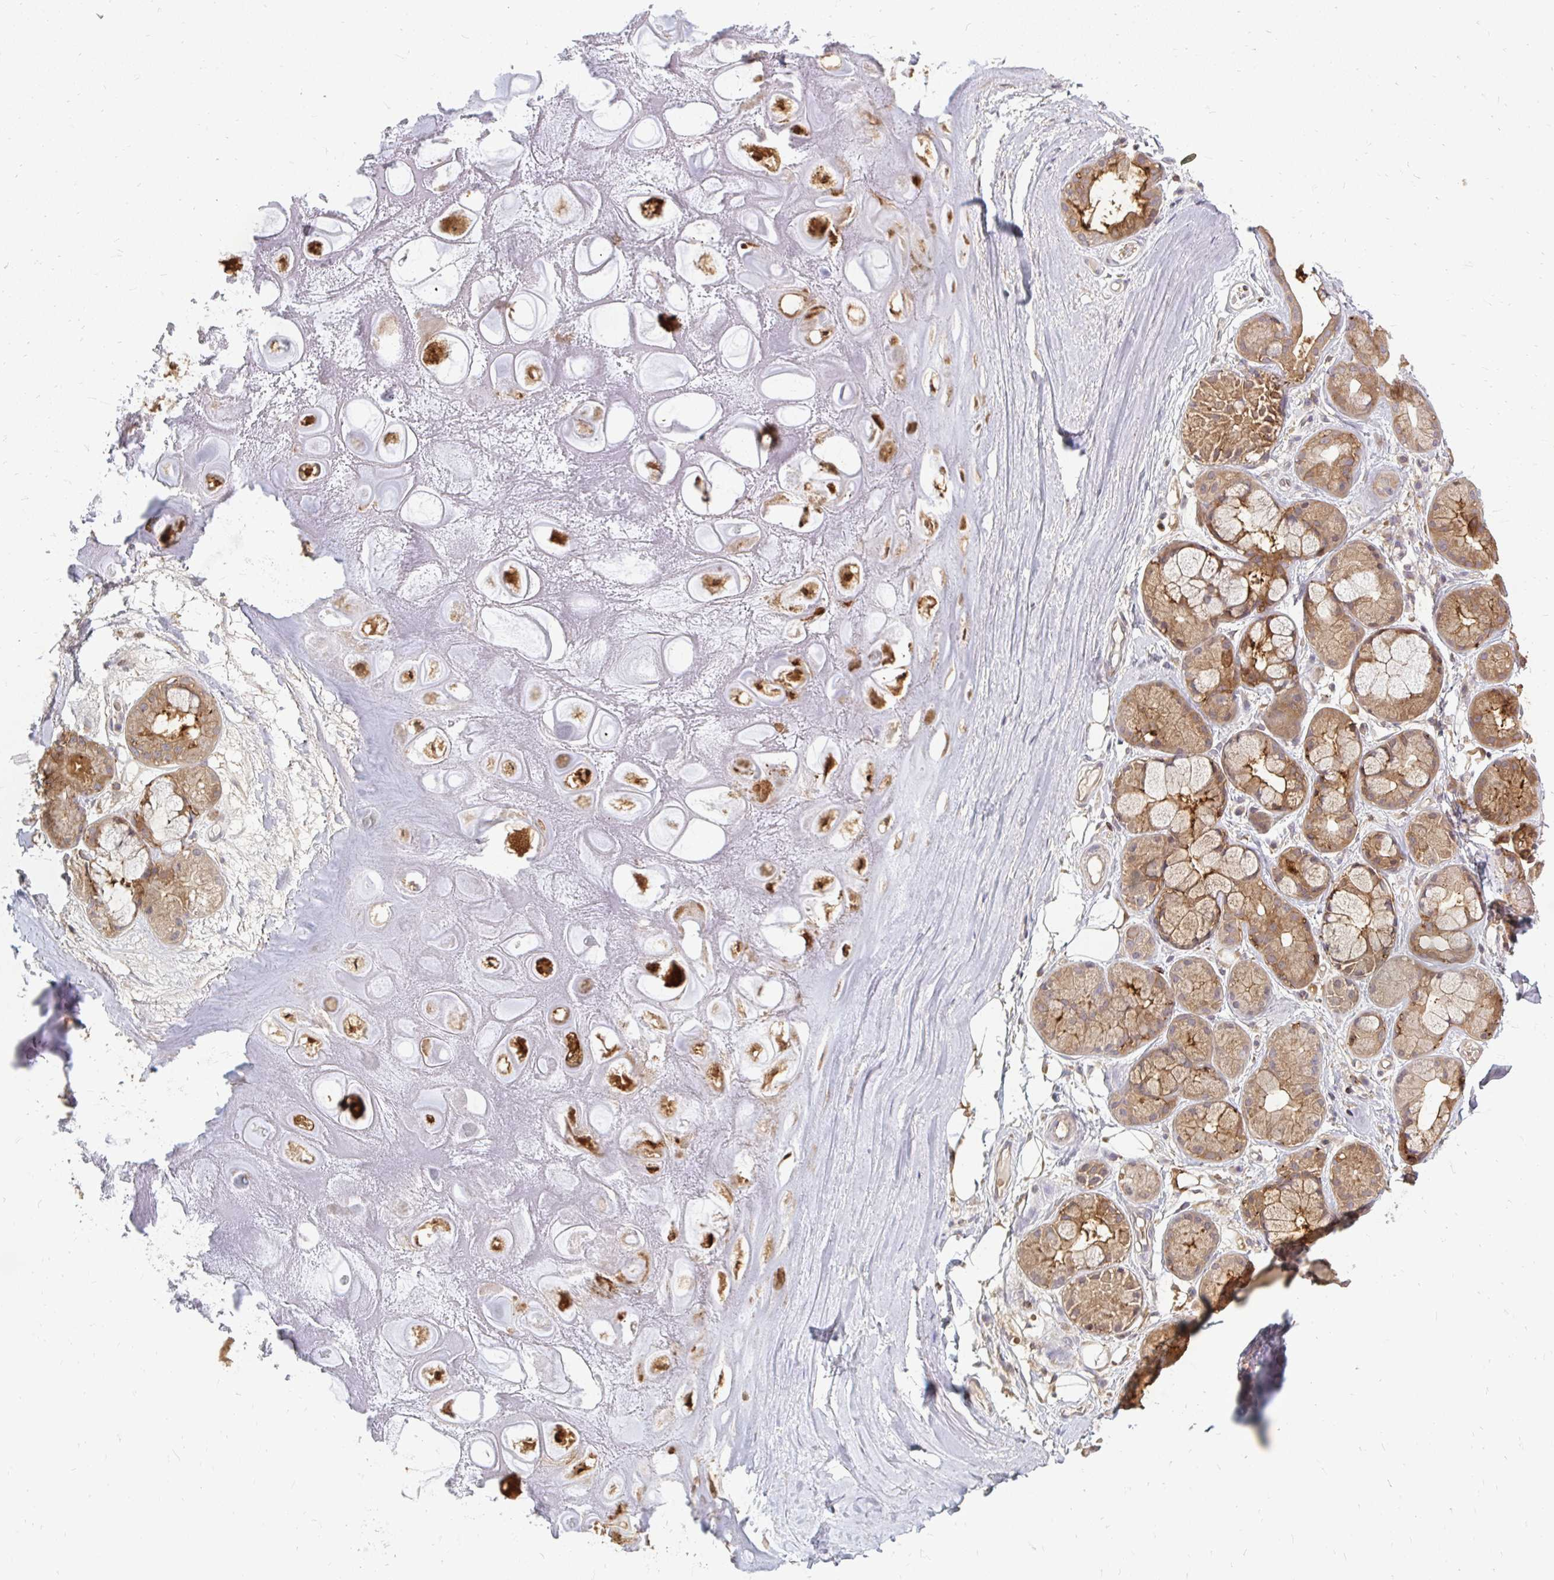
{"staining": {"intensity": "weak", "quantity": ">75%", "location": "cytoplasmic/membranous"}, "tissue": "adipose tissue", "cell_type": "Adipocytes", "image_type": "normal", "snomed": [{"axis": "morphology", "description": "Normal tissue, NOS"}, {"axis": "topography", "description": "Lymph node"}, {"axis": "topography", "description": "Cartilage tissue"}, {"axis": "topography", "description": "Nasopharynx"}], "caption": "About >75% of adipocytes in normal human adipose tissue exhibit weak cytoplasmic/membranous protein expression as visualized by brown immunohistochemical staining.", "gene": "ZNF285", "patient": {"sex": "male", "age": 63}}